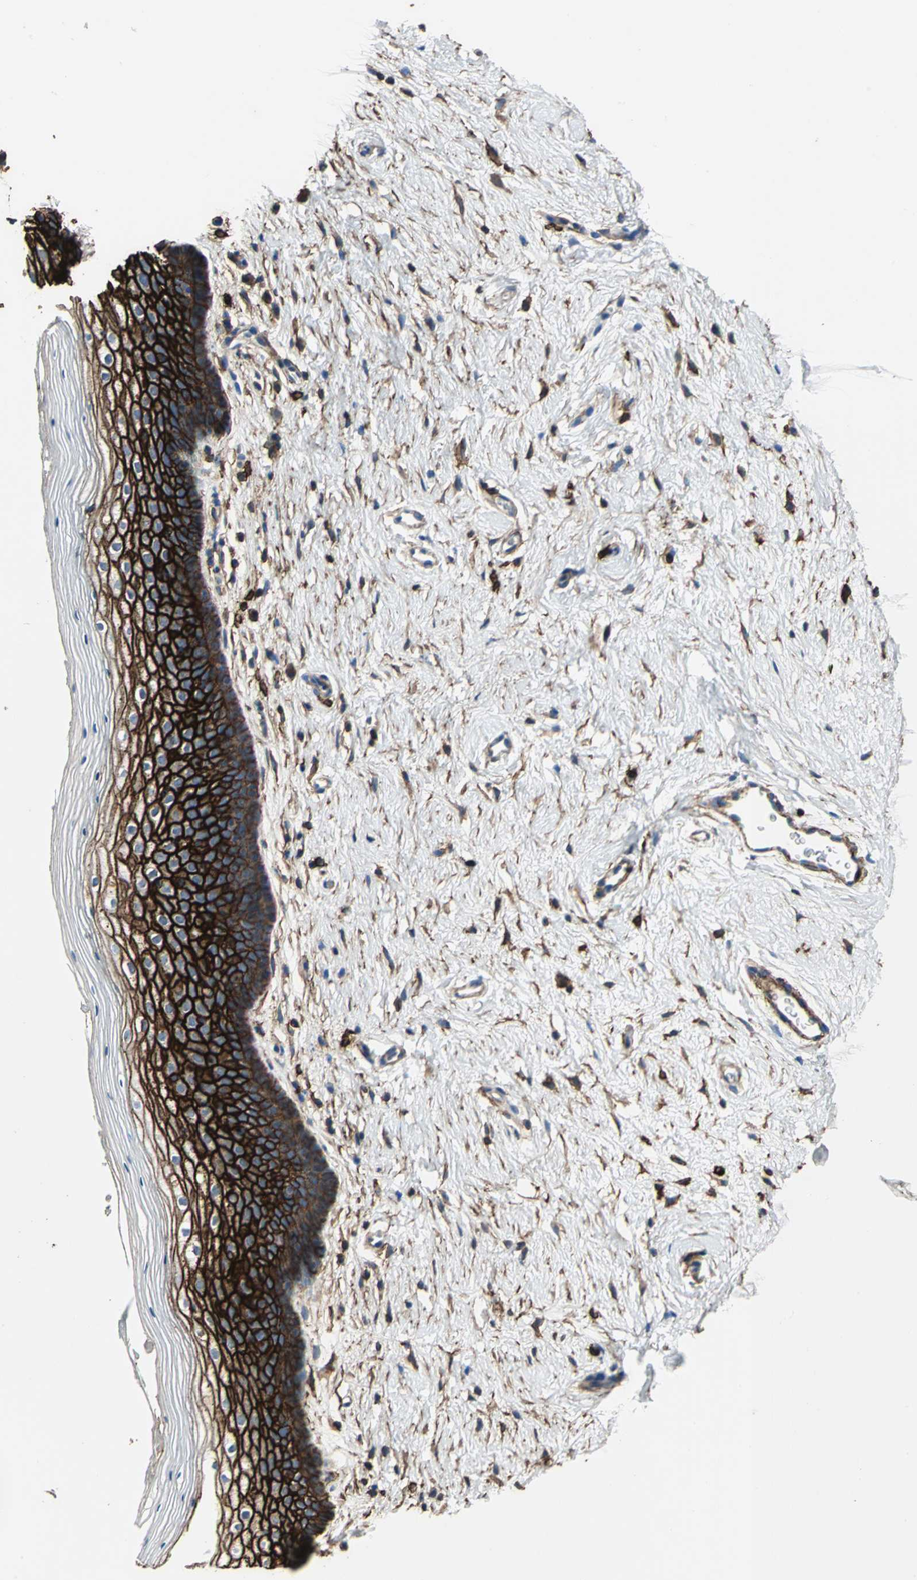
{"staining": {"intensity": "strong", "quantity": ">75%", "location": "cytoplasmic/membranous"}, "tissue": "vagina", "cell_type": "Squamous epithelial cells", "image_type": "normal", "snomed": [{"axis": "morphology", "description": "Normal tissue, NOS"}, {"axis": "topography", "description": "Vagina"}], "caption": "Protein expression by immunohistochemistry shows strong cytoplasmic/membranous expression in approximately >75% of squamous epithelial cells in unremarkable vagina.", "gene": "CD44", "patient": {"sex": "female", "age": 46}}